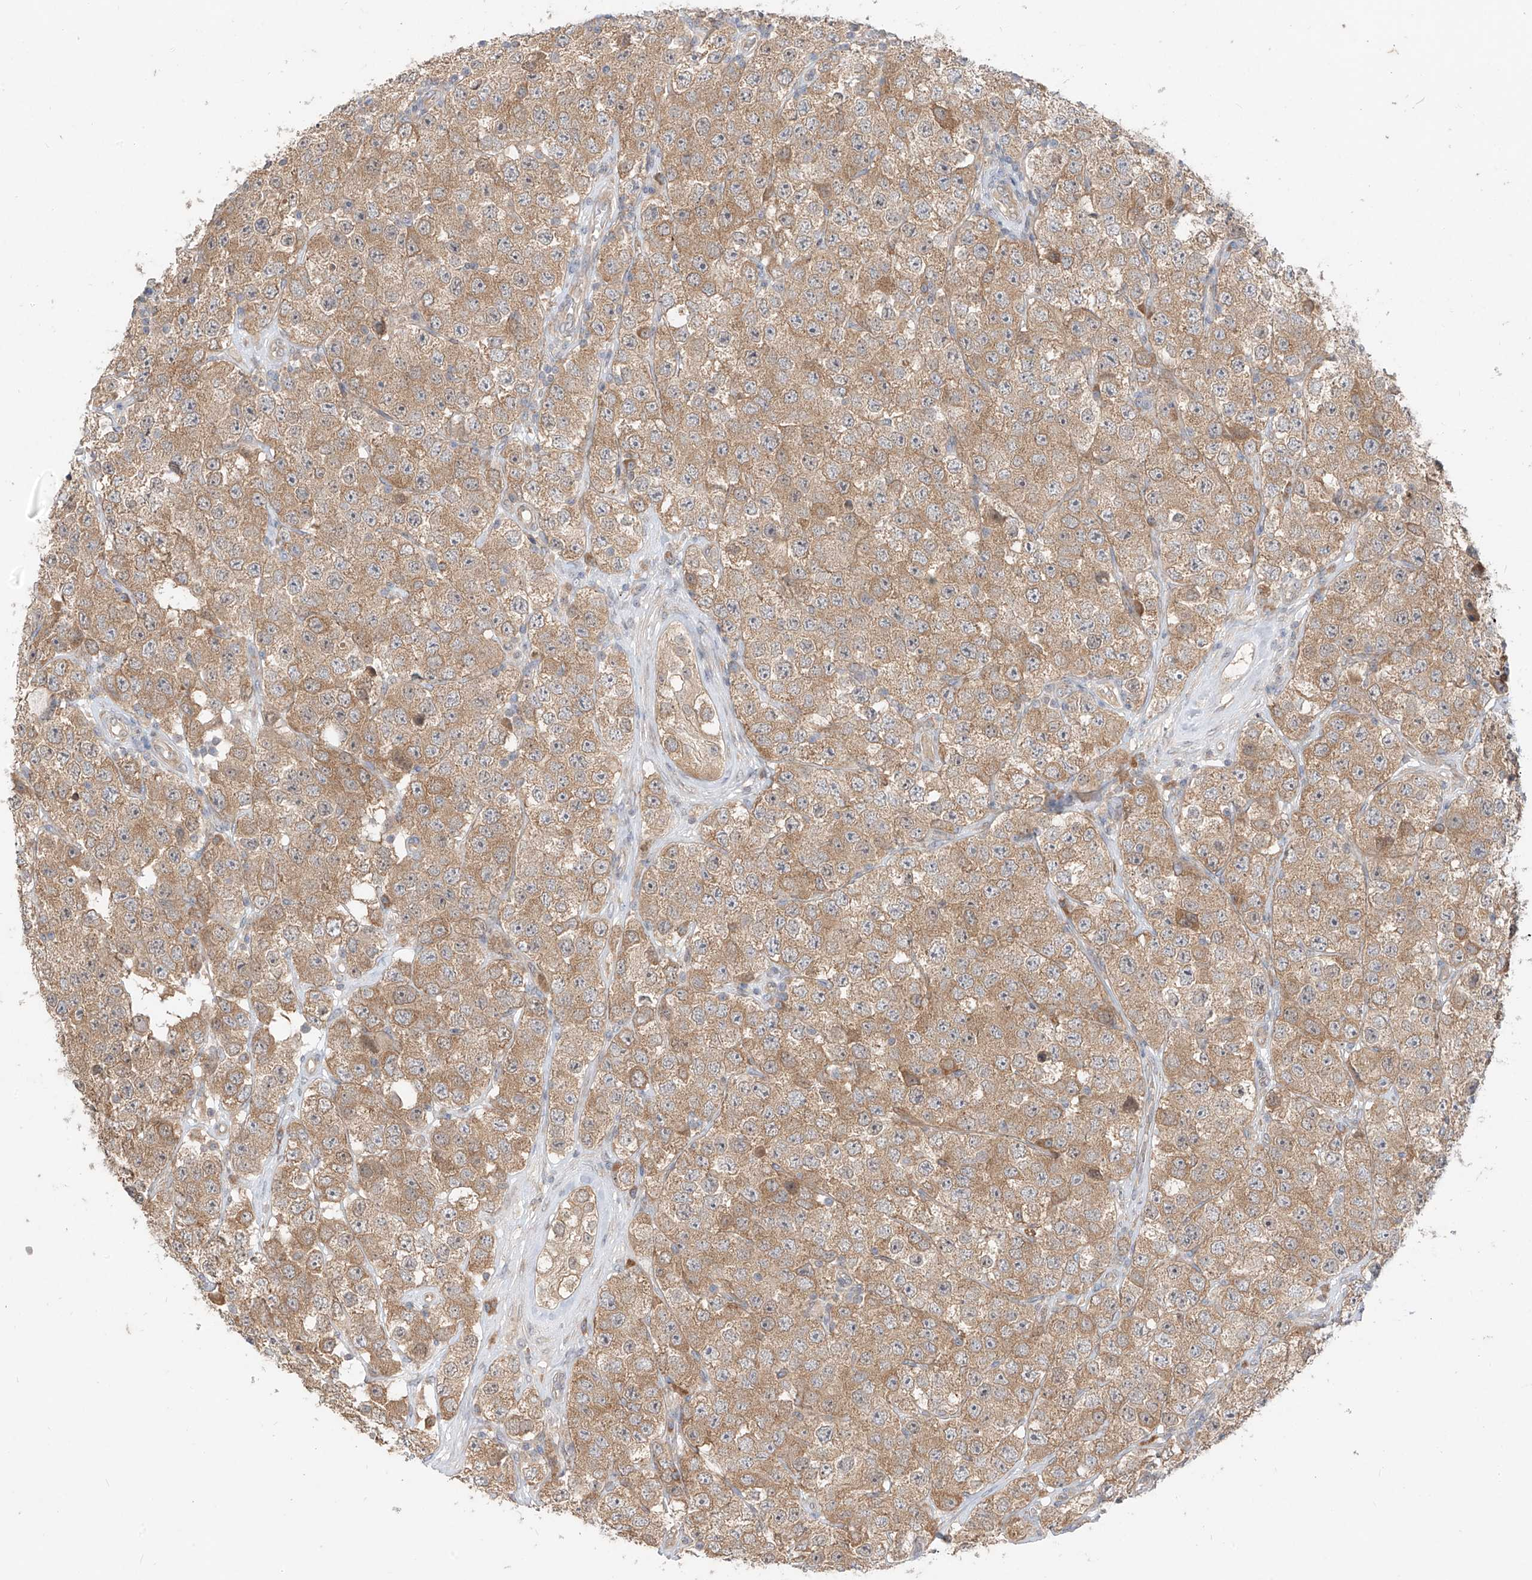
{"staining": {"intensity": "moderate", "quantity": ">75%", "location": "cytoplasmic/membranous"}, "tissue": "testis cancer", "cell_type": "Tumor cells", "image_type": "cancer", "snomed": [{"axis": "morphology", "description": "Seminoma, NOS"}, {"axis": "topography", "description": "Testis"}], "caption": "Human testis cancer (seminoma) stained with a brown dye shows moderate cytoplasmic/membranous positive positivity in approximately >75% of tumor cells.", "gene": "MTUS2", "patient": {"sex": "male", "age": 28}}